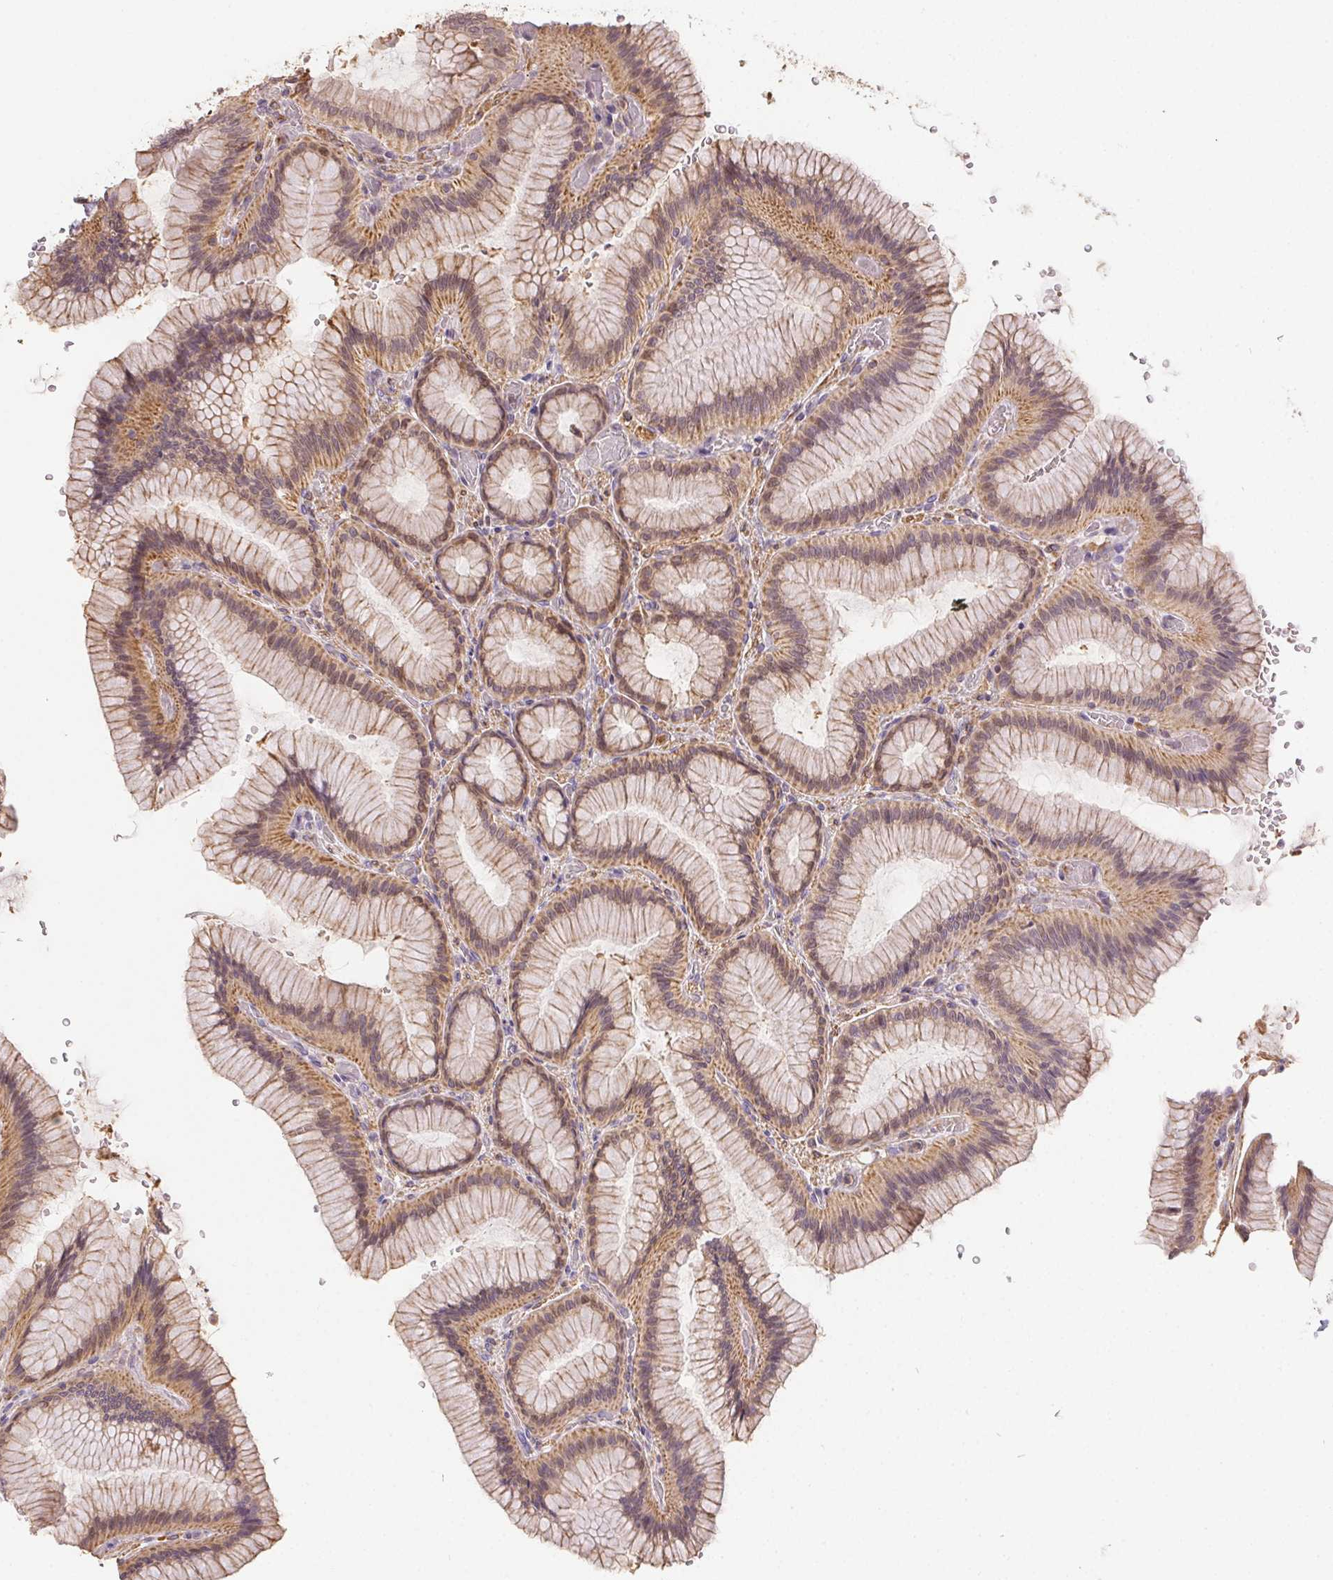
{"staining": {"intensity": "moderate", "quantity": "25%-75%", "location": "cytoplasmic/membranous"}, "tissue": "stomach", "cell_type": "Glandular cells", "image_type": "normal", "snomed": [{"axis": "morphology", "description": "Normal tissue, NOS"}, {"axis": "morphology", "description": "Adenocarcinoma, NOS"}, {"axis": "morphology", "description": "Adenocarcinoma, High grade"}, {"axis": "topography", "description": "Stomach, upper"}, {"axis": "topography", "description": "Stomach"}], "caption": "Protein expression analysis of benign human stomach reveals moderate cytoplasmic/membranous positivity in about 25%-75% of glandular cells. (brown staining indicates protein expression, while blue staining denotes nuclei).", "gene": "REV3L", "patient": {"sex": "female", "age": 65}}